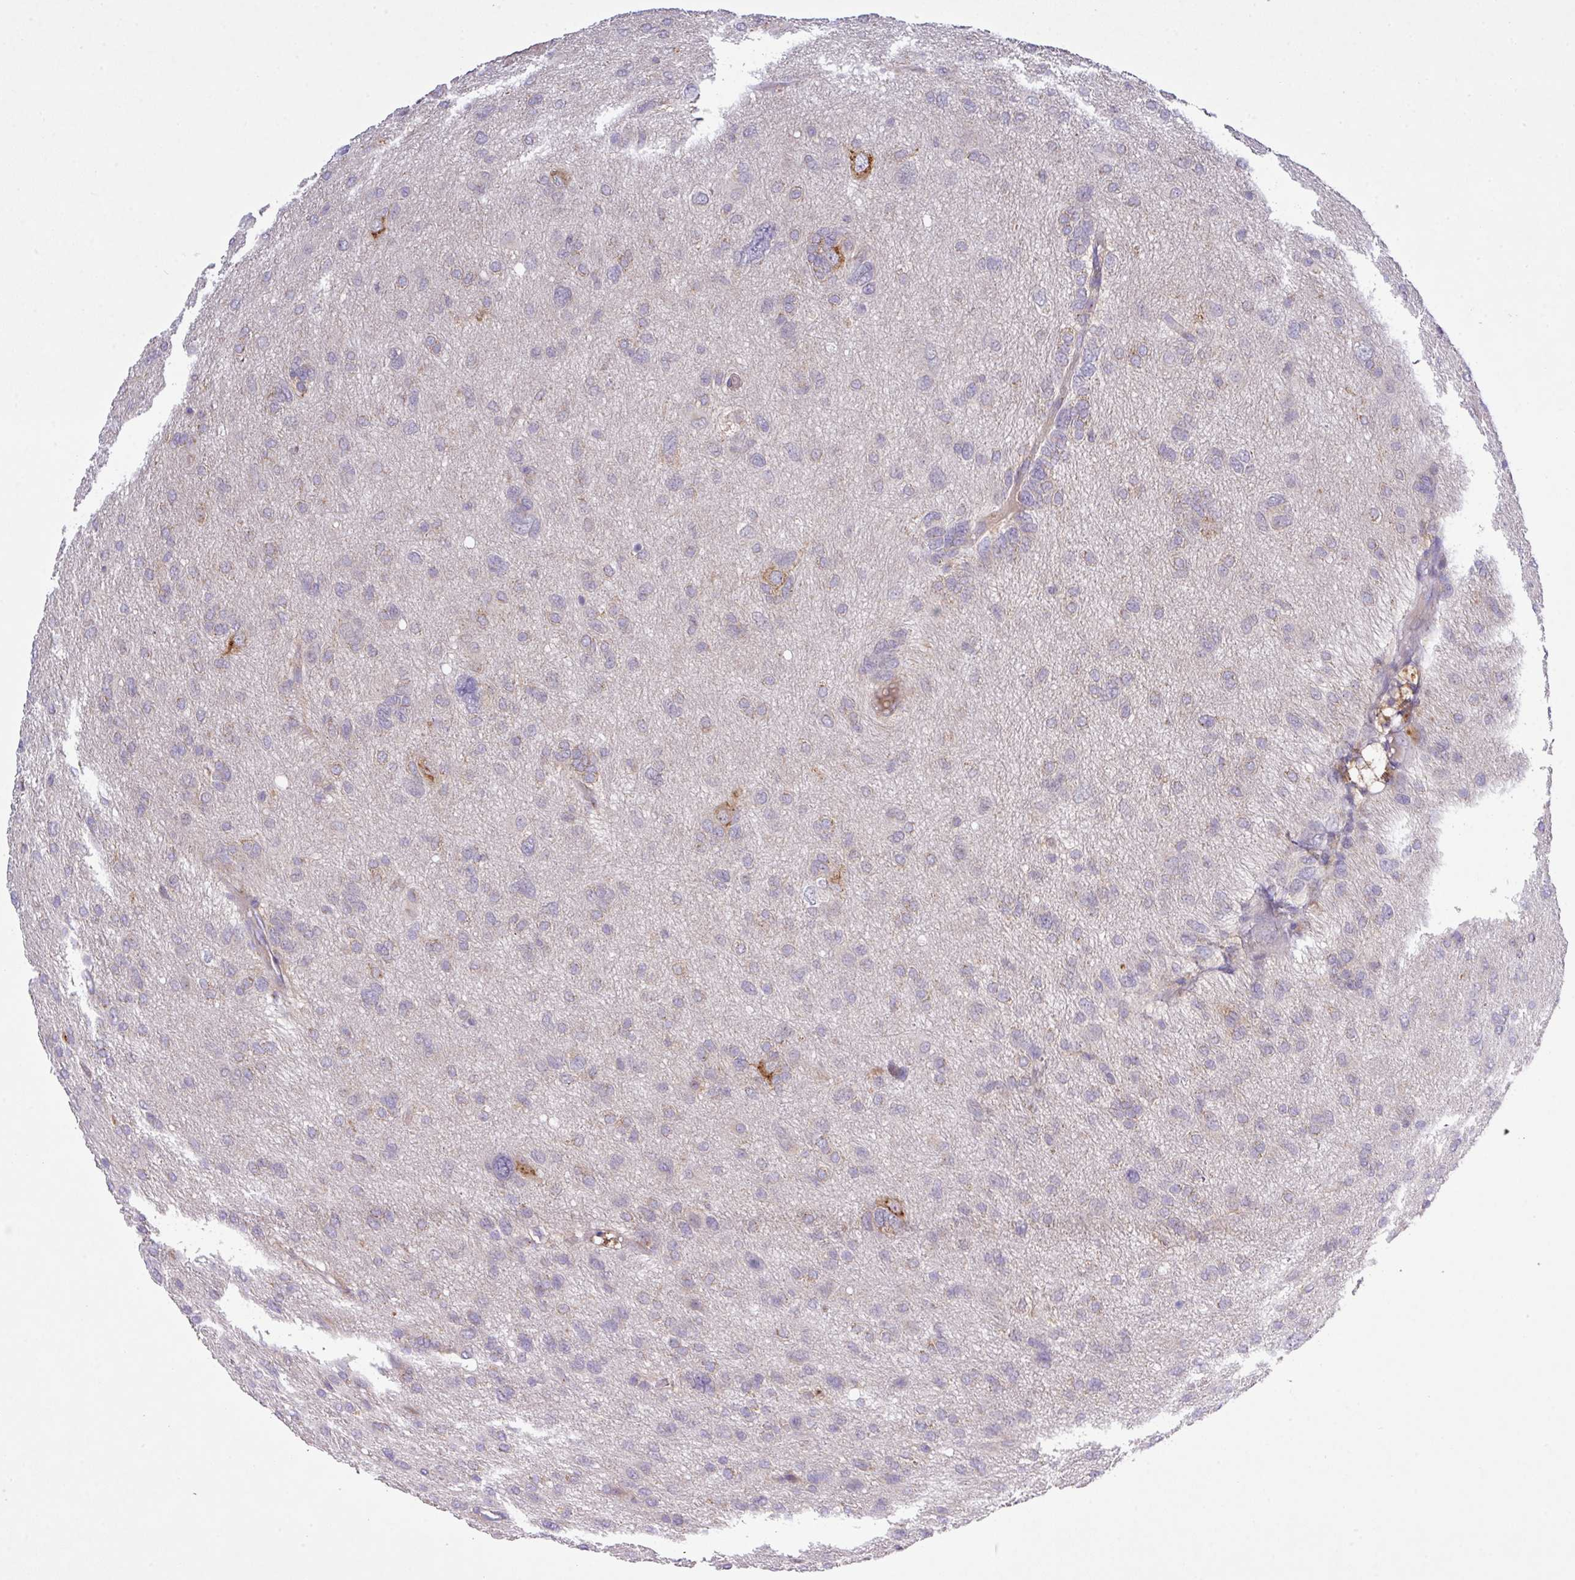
{"staining": {"intensity": "negative", "quantity": "none", "location": "none"}, "tissue": "glioma", "cell_type": "Tumor cells", "image_type": "cancer", "snomed": [{"axis": "morphology", "description": "Glioma, malignant, High grade"}, {"axis": "topography", "description": "Brain"}], "caption": "IHC micrograph of neoplastic tissue: malignant glioma (high-grade) stained with DAB (3,3'-diaminobenzidine) reveals no significant protein expression in tumor cells.", "gene": "VTI1A", "patient": {"sex": "female", "age": 59}}